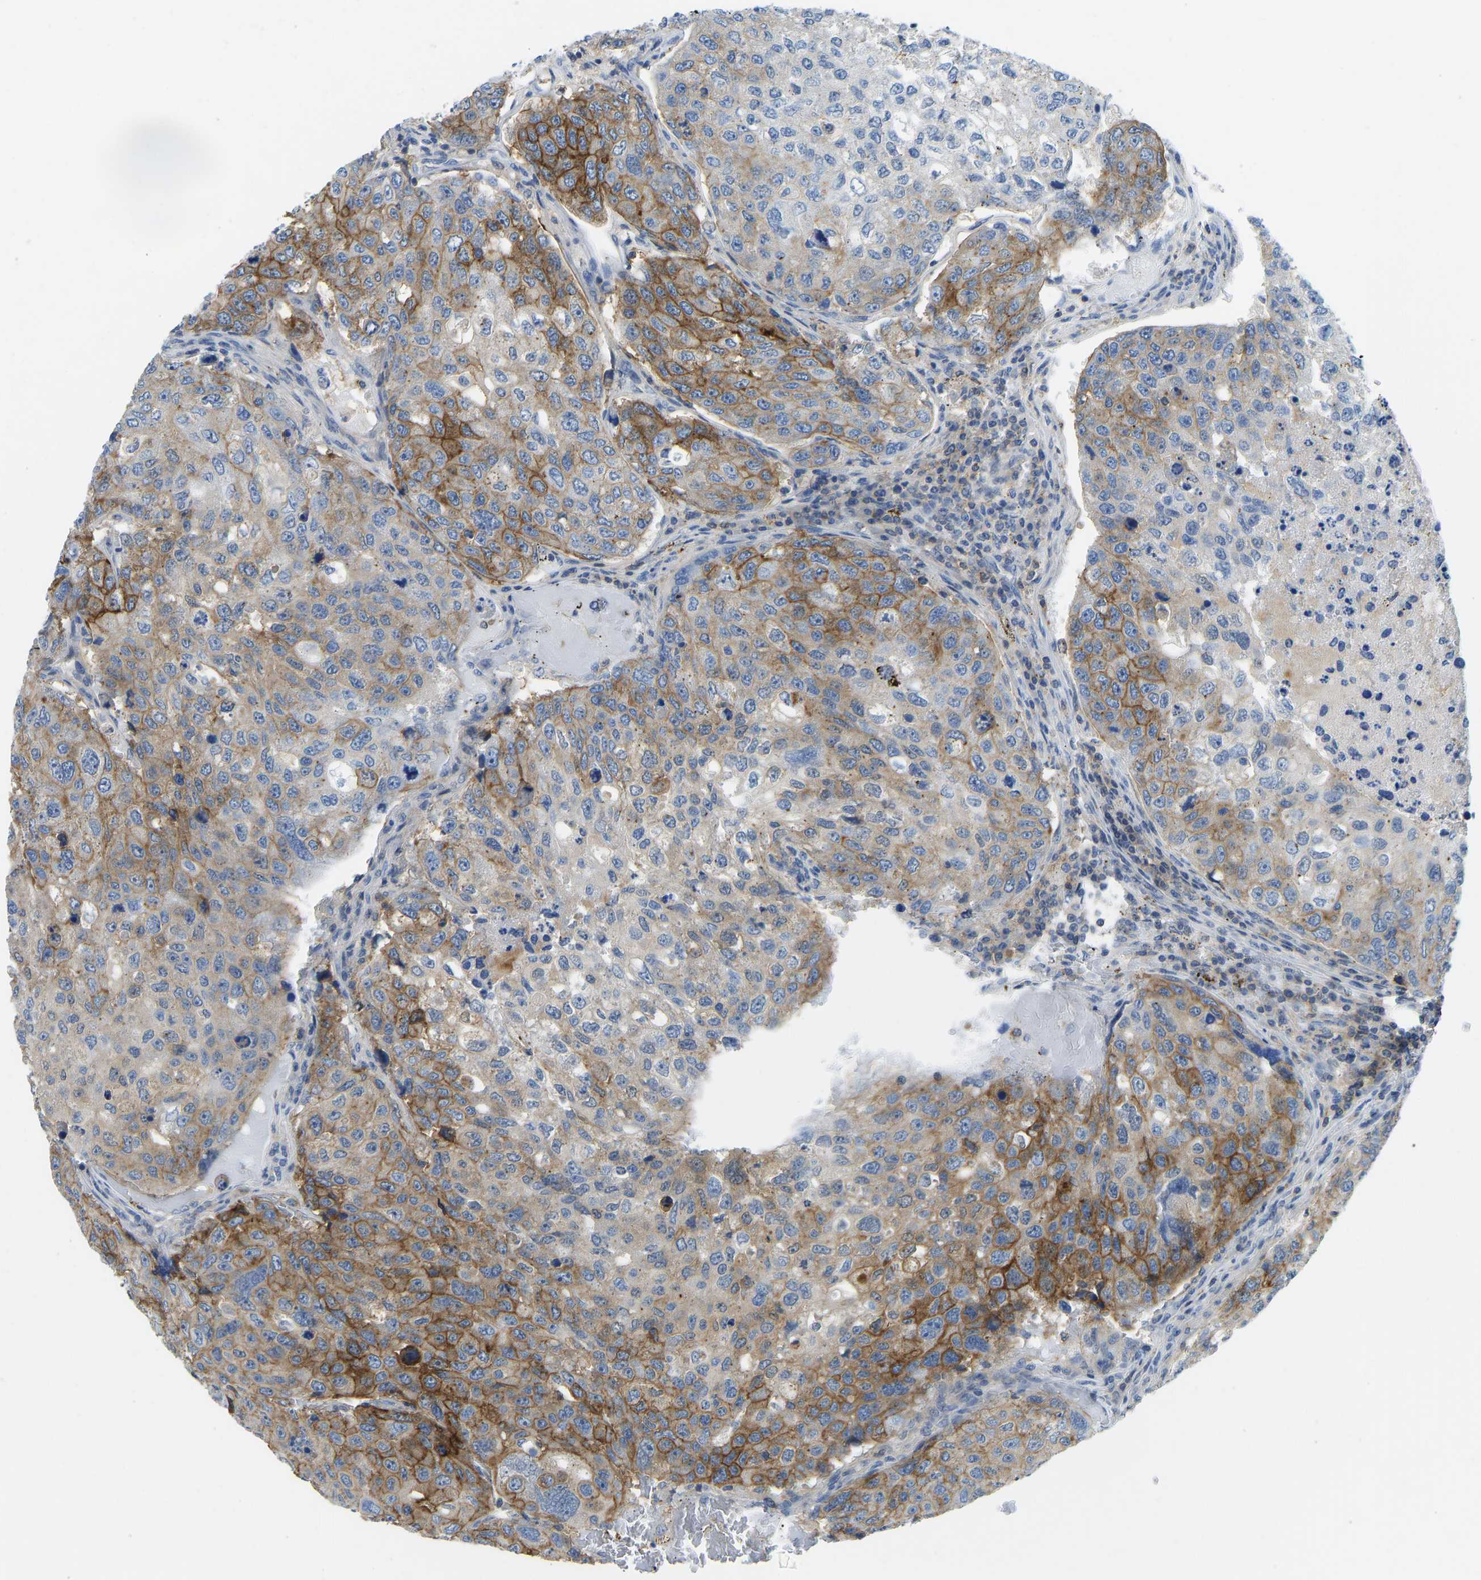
{"staining": {"intensity": "moderate", "quantity": "25%-75%", "location": "cytoplasmic/membranous"}, "tissue": "urothelial cancer", "cell_type": "Tumor cells", "image_type": "cancer", "snomed": [{"axis": "morphology", "description": "Urothelial carcinoma, High grade"}, {"axis": "topography", "description": "Lymph node"}, {"axis": "topography", "description": "Urinary bladder"}], "caption": "Tumor cells reveal moderate cytoplasmic/membranous staining in approximately 25%-75% of cells in urothelial cancer.", "gene": "NDRG3", "patient": {"sex": "male", "age": 51}}